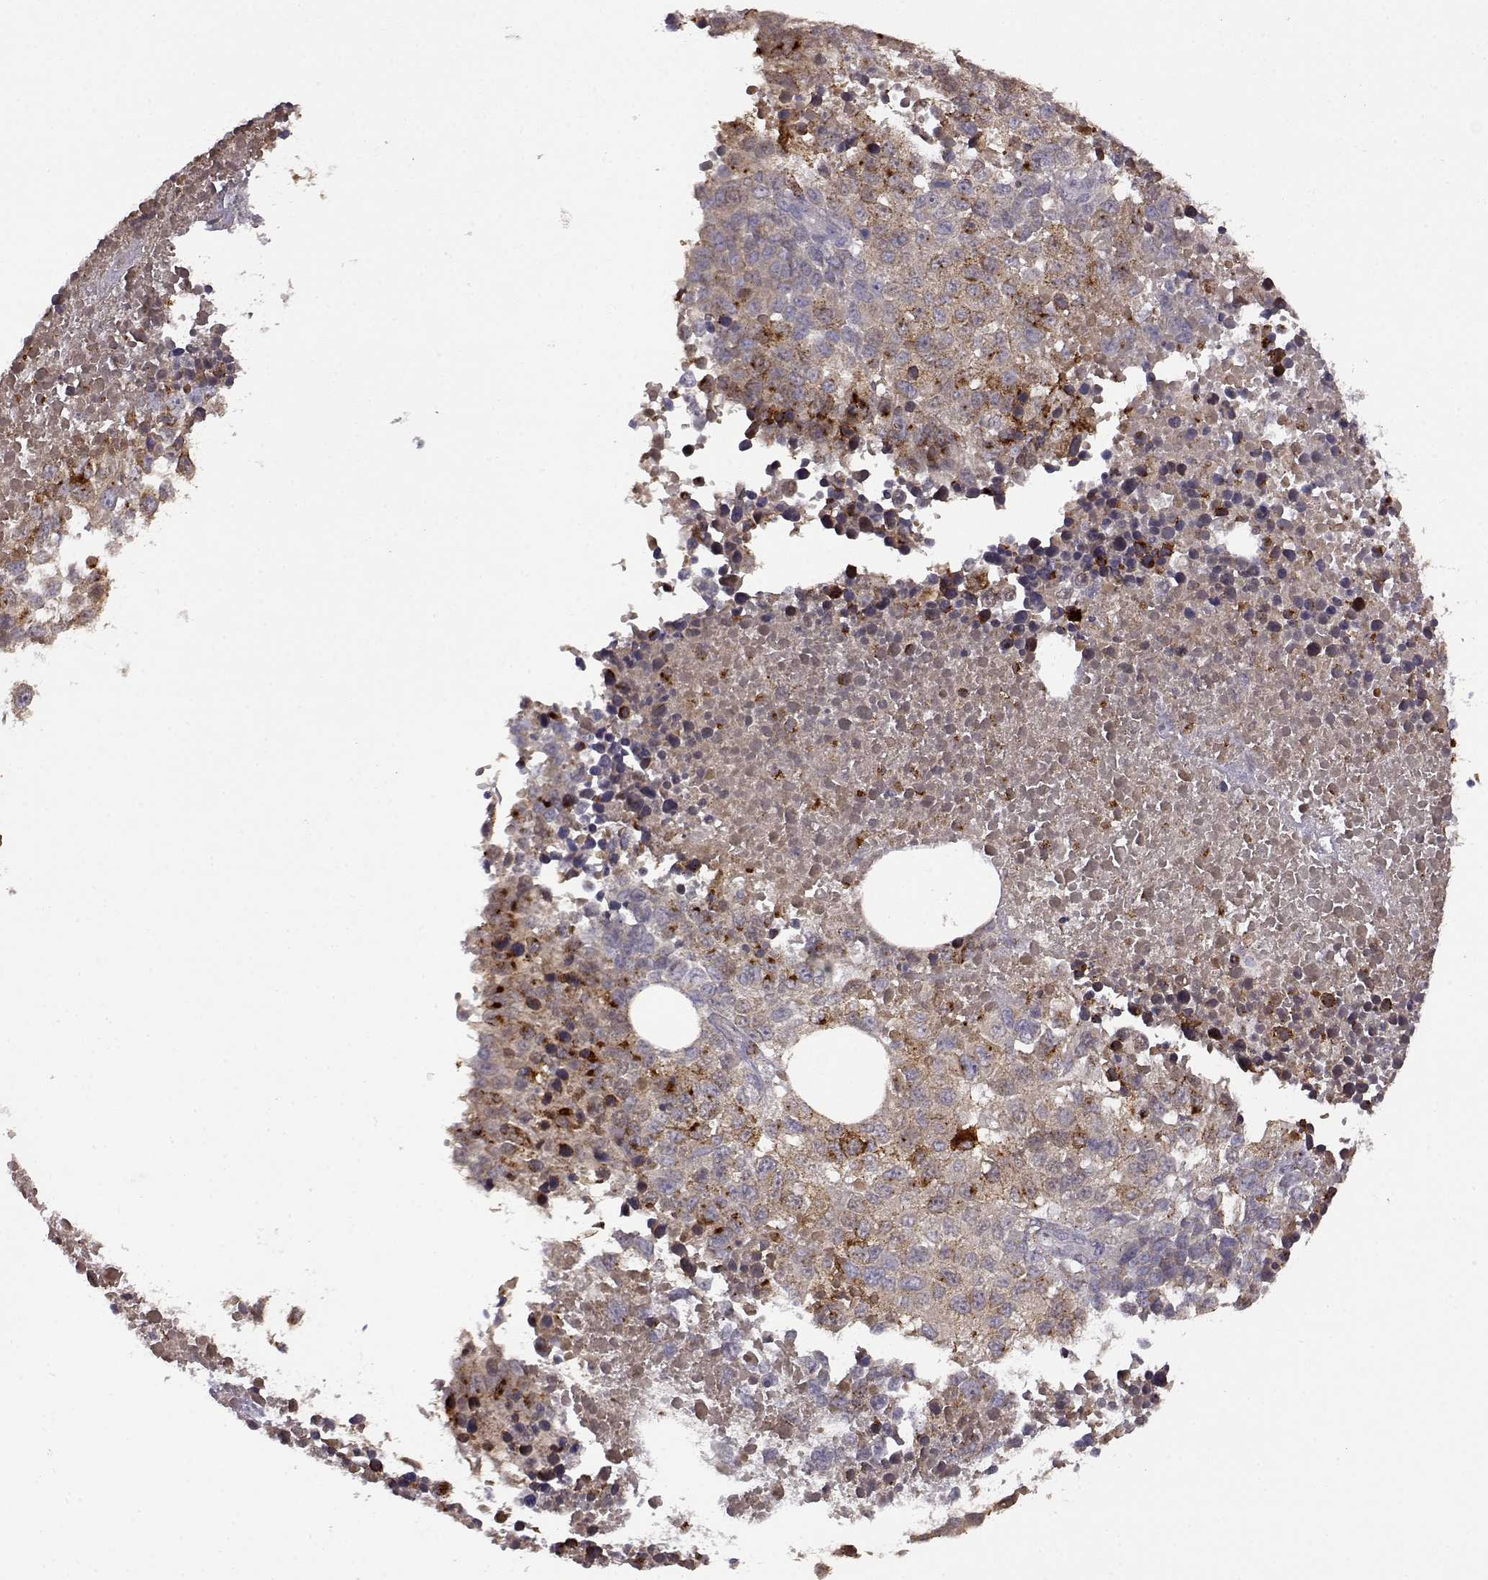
{"staining": {"intensity": "weak", "quantity": ">75%", "location": "cytoplasmic/membranous"}, "tissue": "melanoma", "cell_type": "Tumor cells", "image_type": "cancer", "snomed": [{"axis": "morphology", "description": "Malignant melanoma, Metastatic site"}, {"axis": "topography", "description": "Skin"}], "caption": "DAB (3,3'-diaminobenzidine) immunohistochemical staining of melanoma displays weak cytoplasmic/membranous protein staining in about >75% of tumor cells.", "gene": "VGF", "patient": {"sex": "male", "age": 84}}